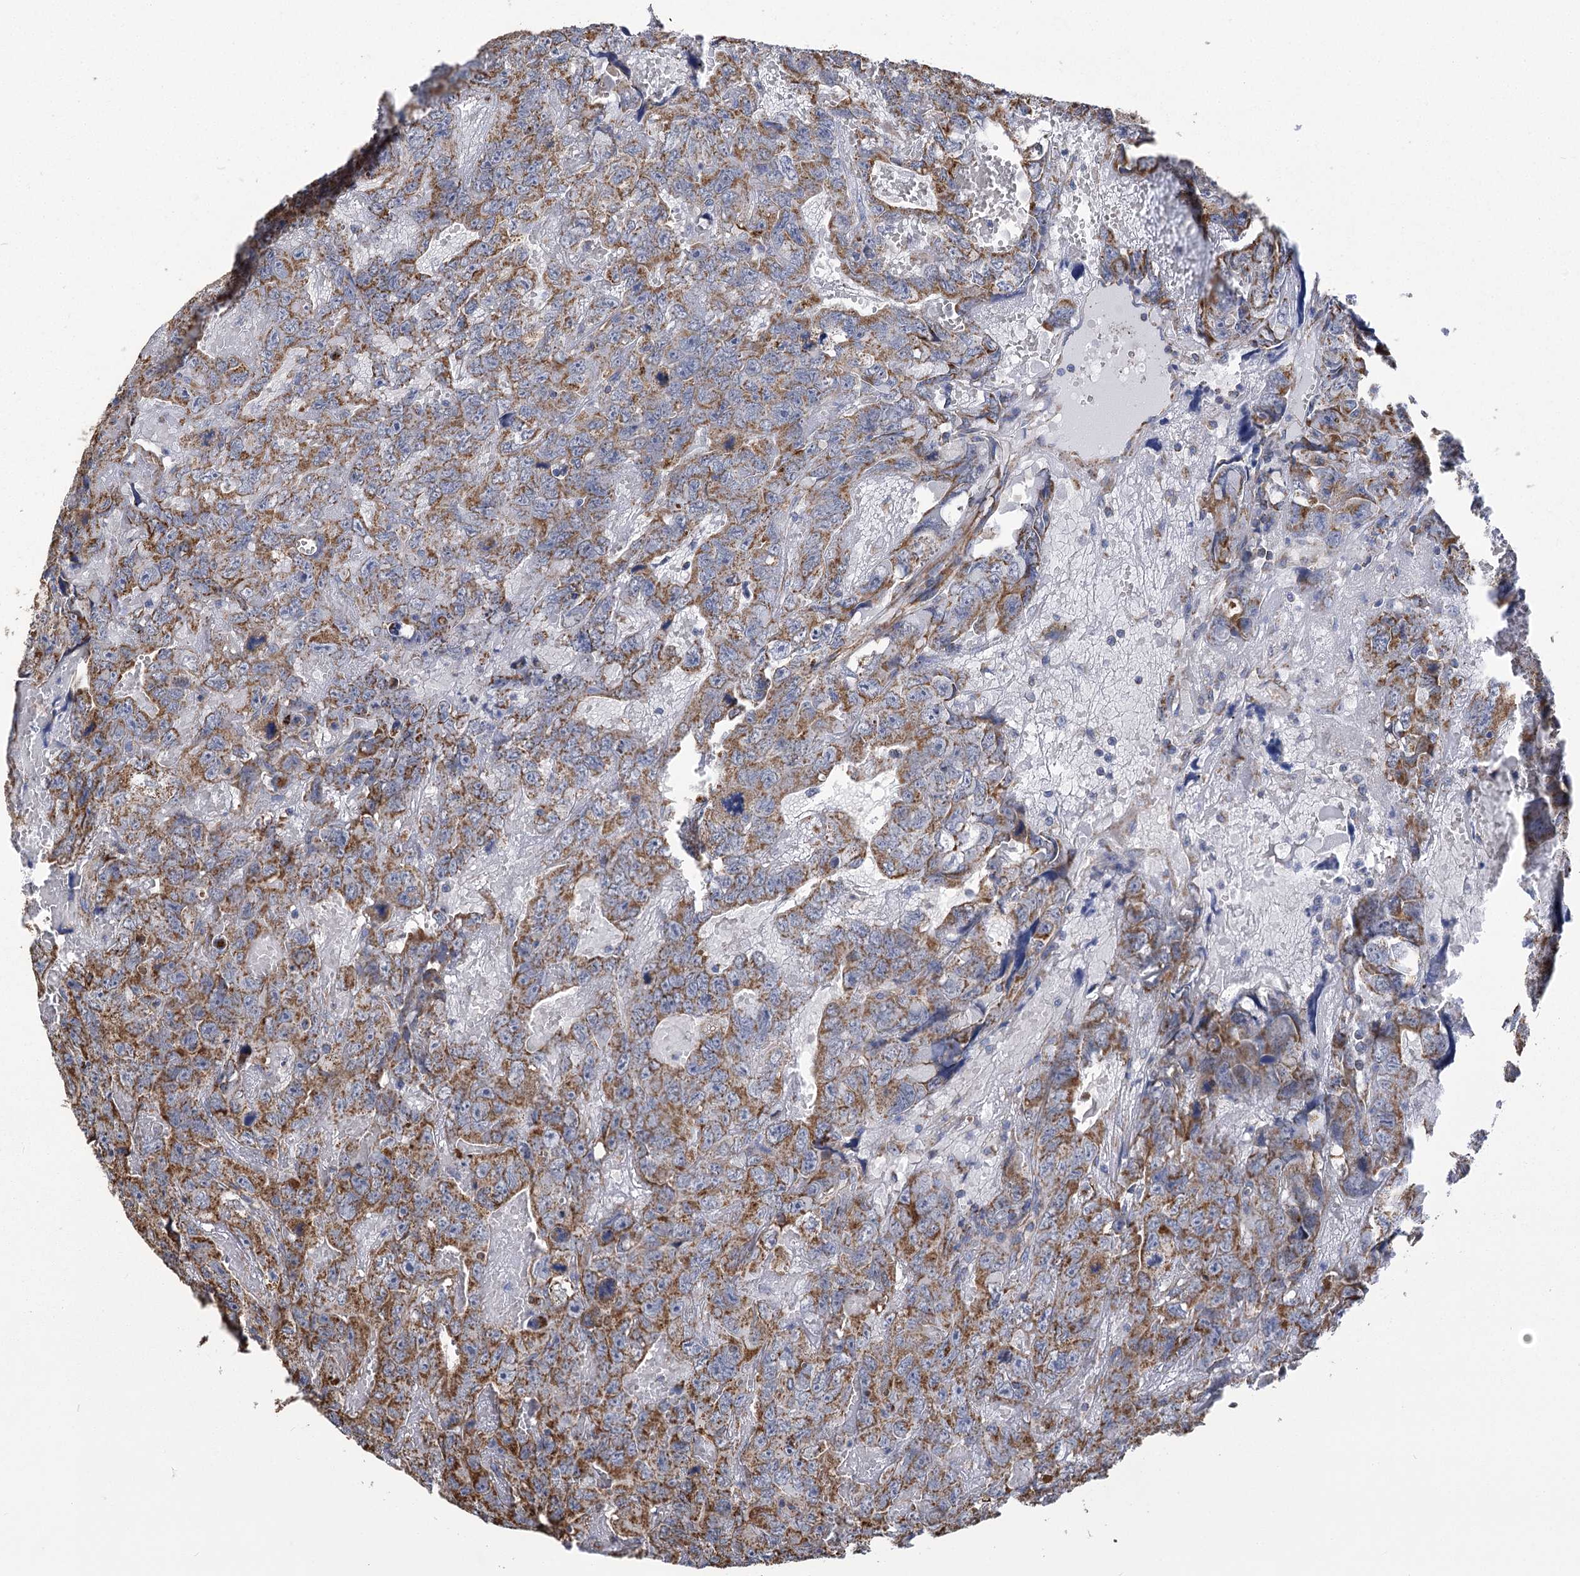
{"staining": {"intensity": "moderate", "quantity": ">75%", "location": "cytoplasmic/membranous"}, "tissue": "testis cancer", "cell_type": "Tumor cells", "image_type": "cancer", "snomed": [{"axis": "morphology", "description": "Carcinoma, Embryonal, NOS"}, {"axis": "topography", "description": "Testis"}], "caption": "Immunohistochemical staining of human embryonal carcinoma (testis) shows moderate cytoplasmic/membranous protein positivity in approximately >75% of tumor cells.", "gene": "CCDC73", "patient": {"sex": "male", "age": 45}}